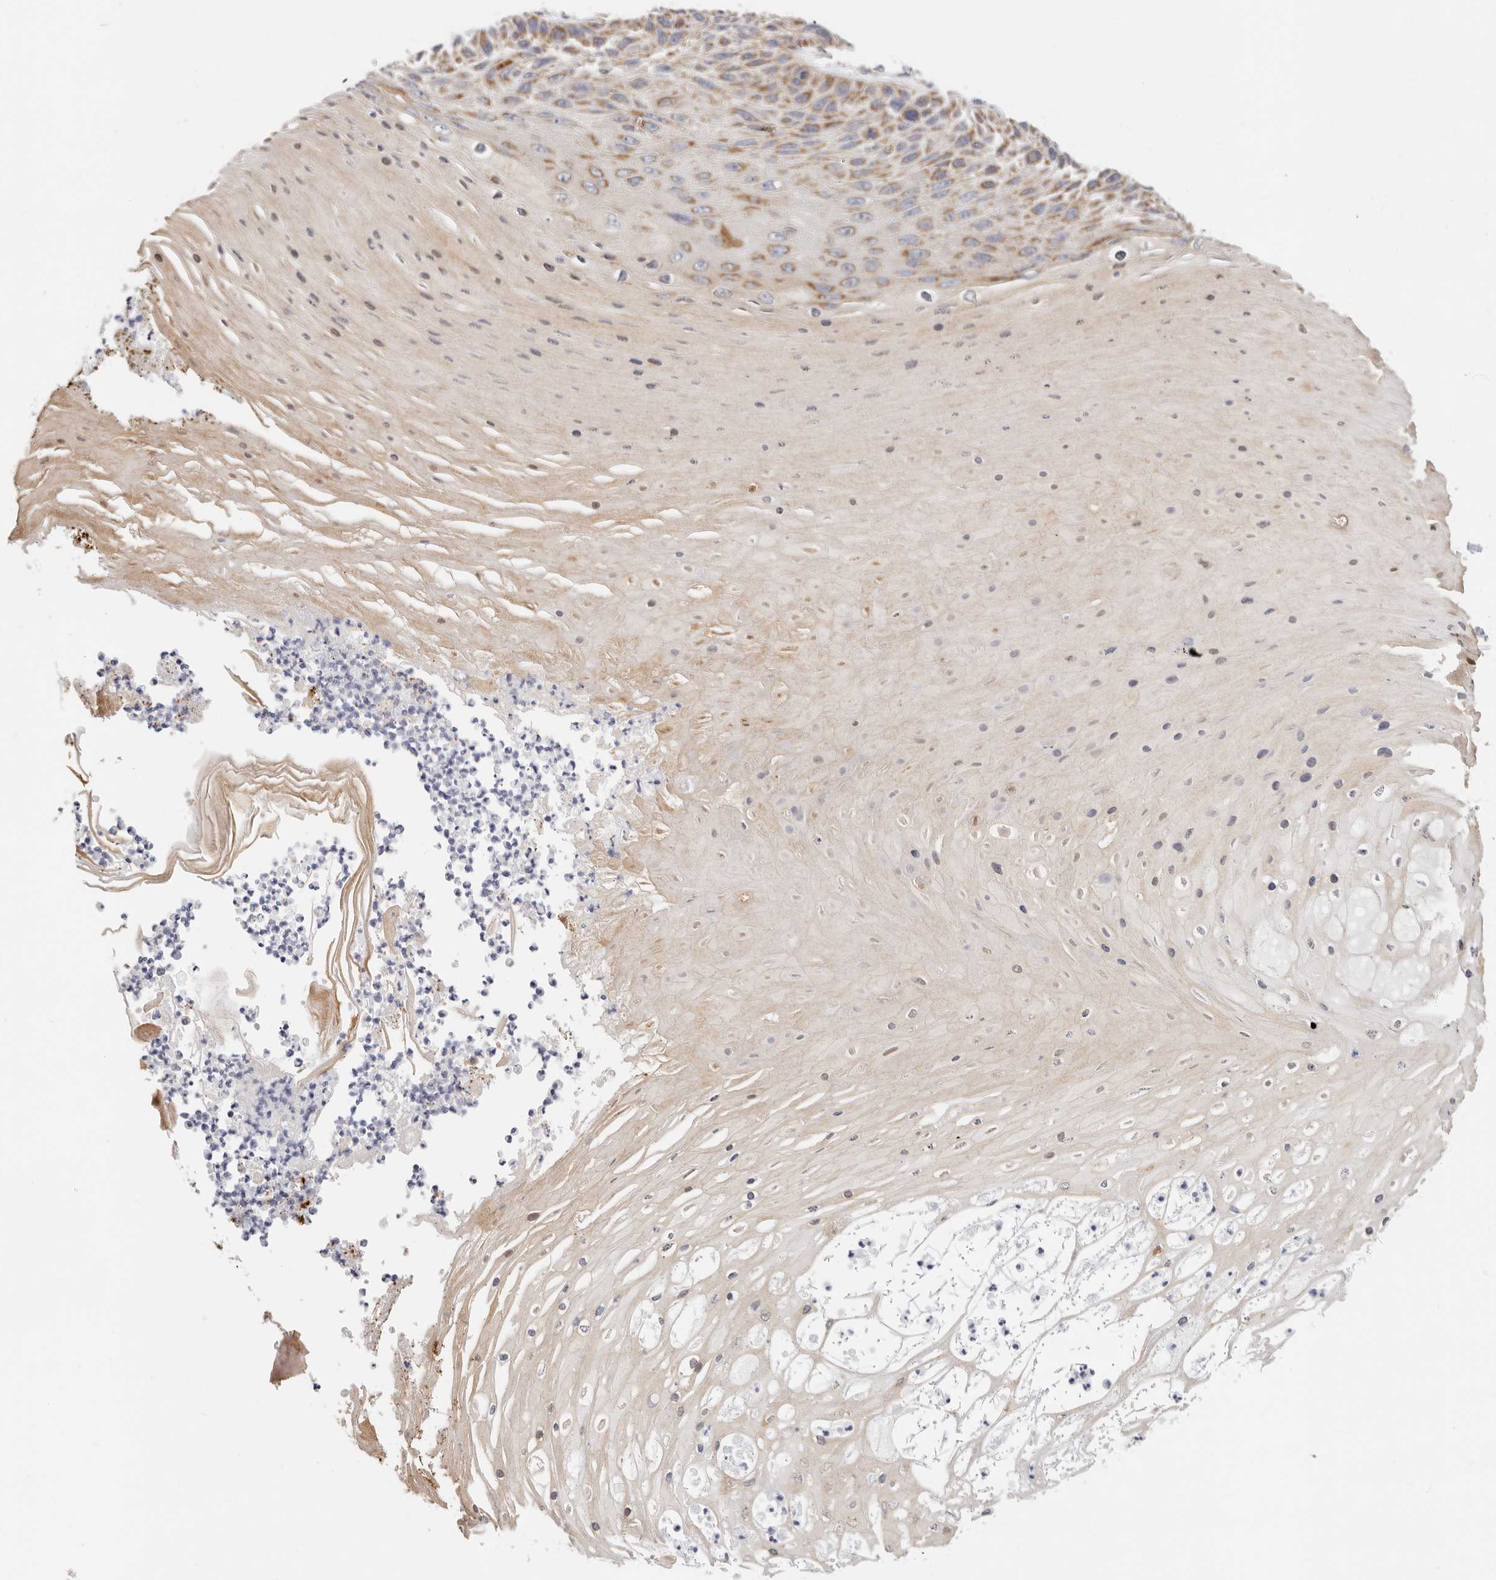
{"staining": {"intensity": "moderate", "quantity": "25%-75%", "location": "cytoplasmic/membranous"}, "tissue": "skin cancer", "cell_type": "Tumor cells", "image_type": "cancer", "snomed": [{"axis": "morphology", "description": "Squamous cell carcinoma, NOS"}, {"axis": "topography", "description": "Skin"}], "caption": "A micrograph showing moderate cytoplasmic/membranous expression in approximately 25%-75% of tumor cells in skin cancer (squamous cell carcinoma), as visualized by brown immunohistochemical staining.", "gene": "AFDN", "patient": {"sex": "female", "age": 88}}